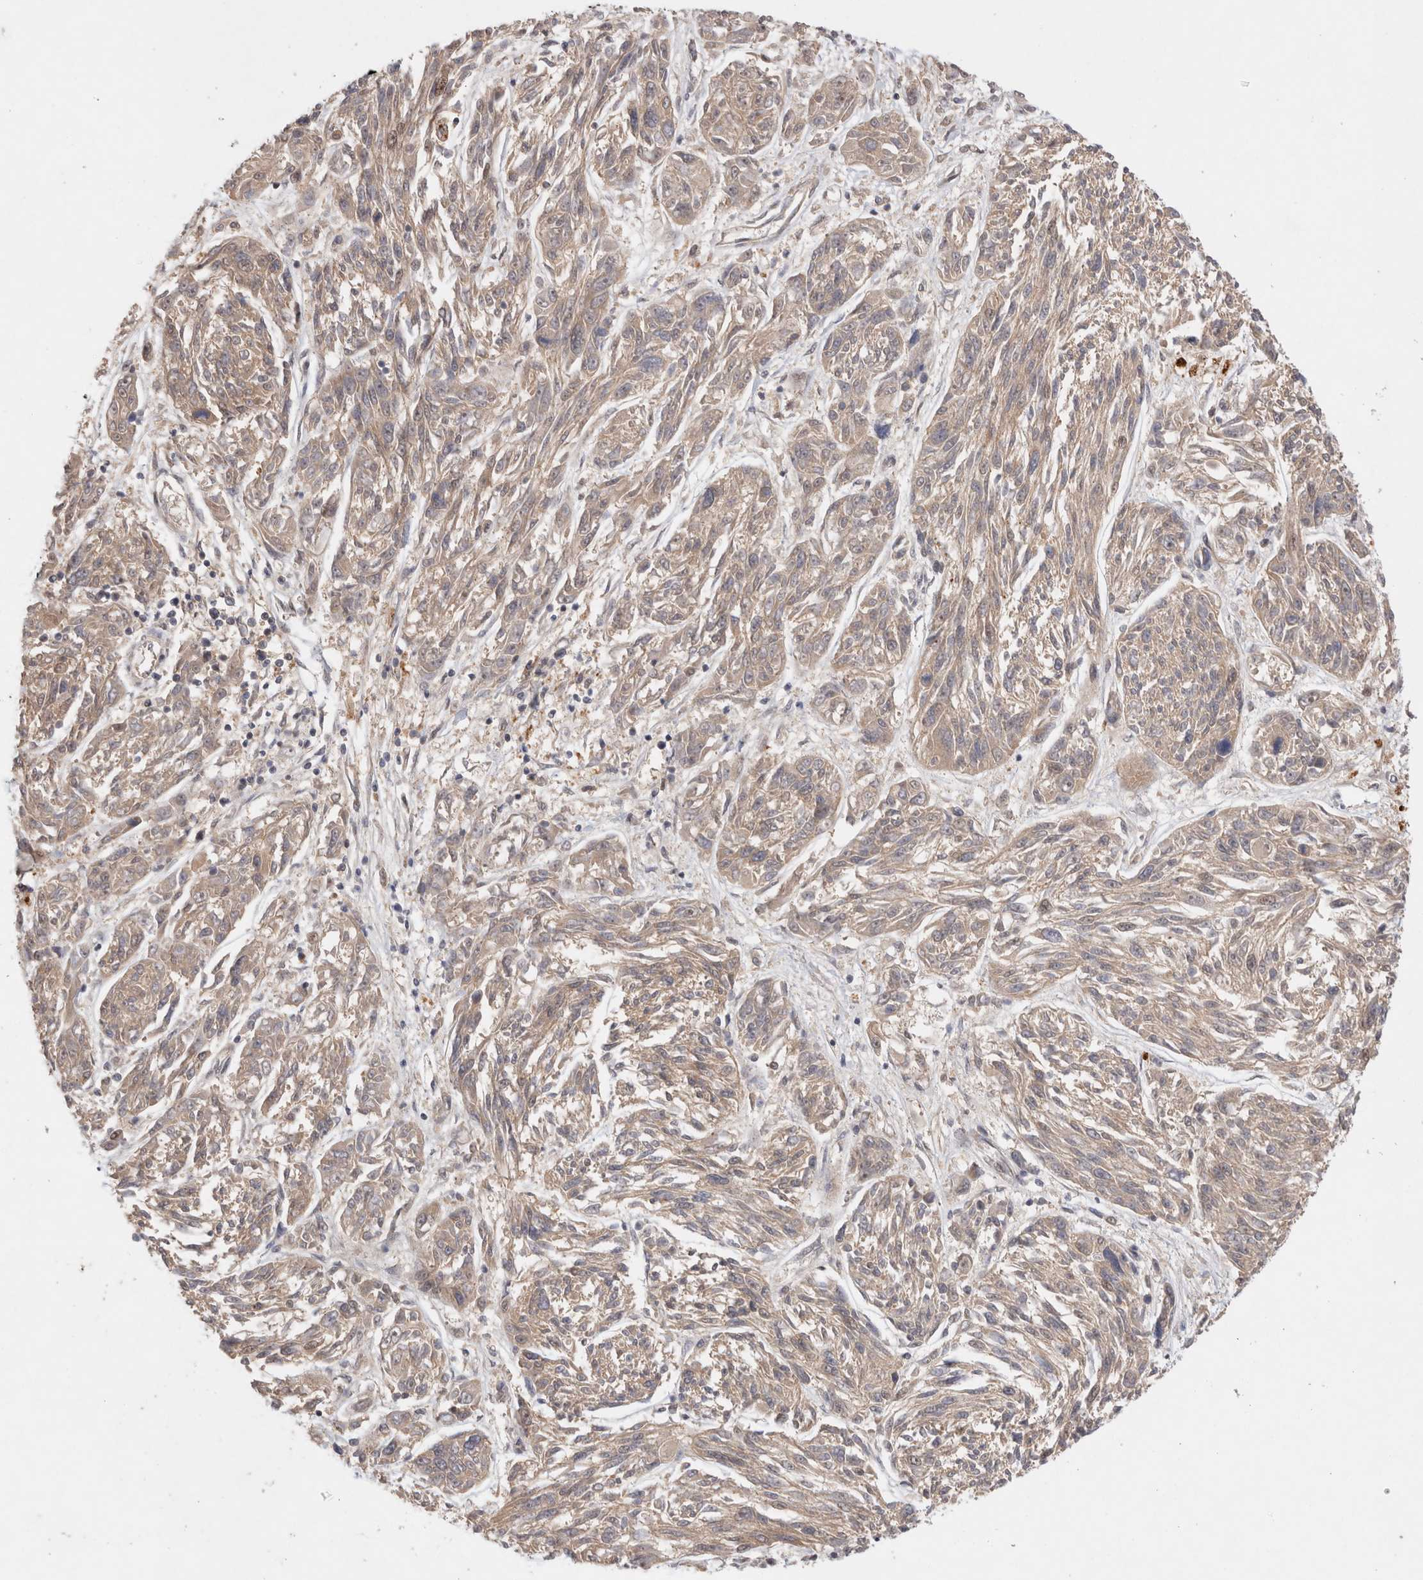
{"staining": {"intensity": "weak", "quantity": ">75%", "location": "cytoplasmic/membranous"}, "tissue": "melanoma", "cell_type": "Tumor cells", "image_type": "cancer", "snomed": [{"axis": "morphology", "description": "Malignant melanoma, NOS"}, {"axis": "topography", "description": "Skin"}], "caption": "Malignant melanoma tissue demonstrates weak cytoplasmic/membranous expression in approximately >75% of tumor cells, visualized by immunohistochemistry.", "gene": "HTT", "patient": {"sex": "male", "age": 53}}